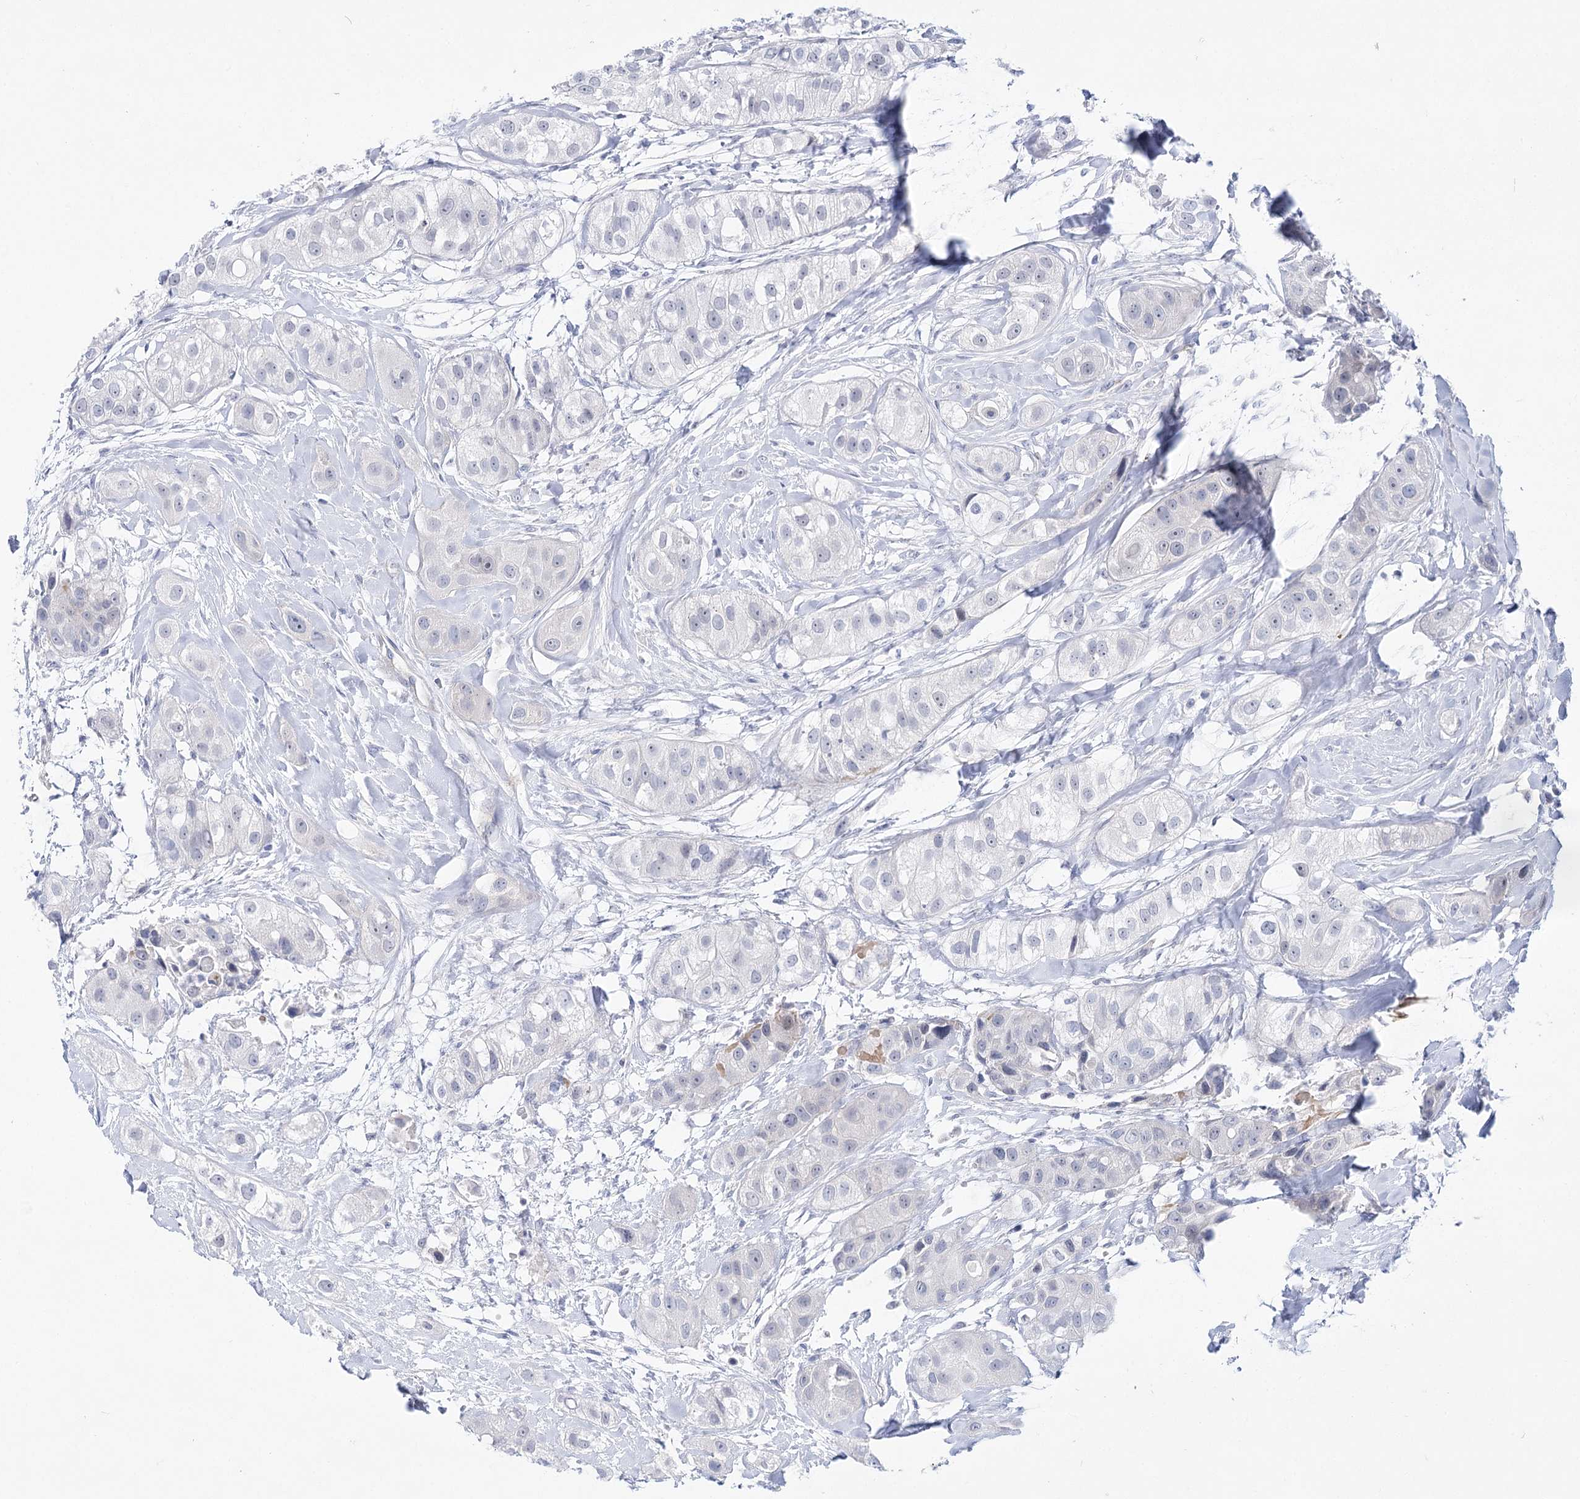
{"staining": {"intensity": "negative", "quantity": "none", "location": "none"}, "tissue": "head and neck cancer", "cell_type": "Tumor cells", "image_type": "cancer", "snomed": [{"axis": "morphology", "description": "Normal tissue, NOS"}, {"axis": "morphology", "description": "Squamous cell carcinoma, NOS"}, {"axis": "topography", "description": "Skeletal muscle"}, {"axis": "topography", "description": "Head-Neck"}], "caption": "The histopathology image displays no significant expression in tumor cells of head and neck squamous cell carcinoma. Nuclei are stained in blue.", "gene": "NRAP", "patient": {"sex": "male", "age": 51}}